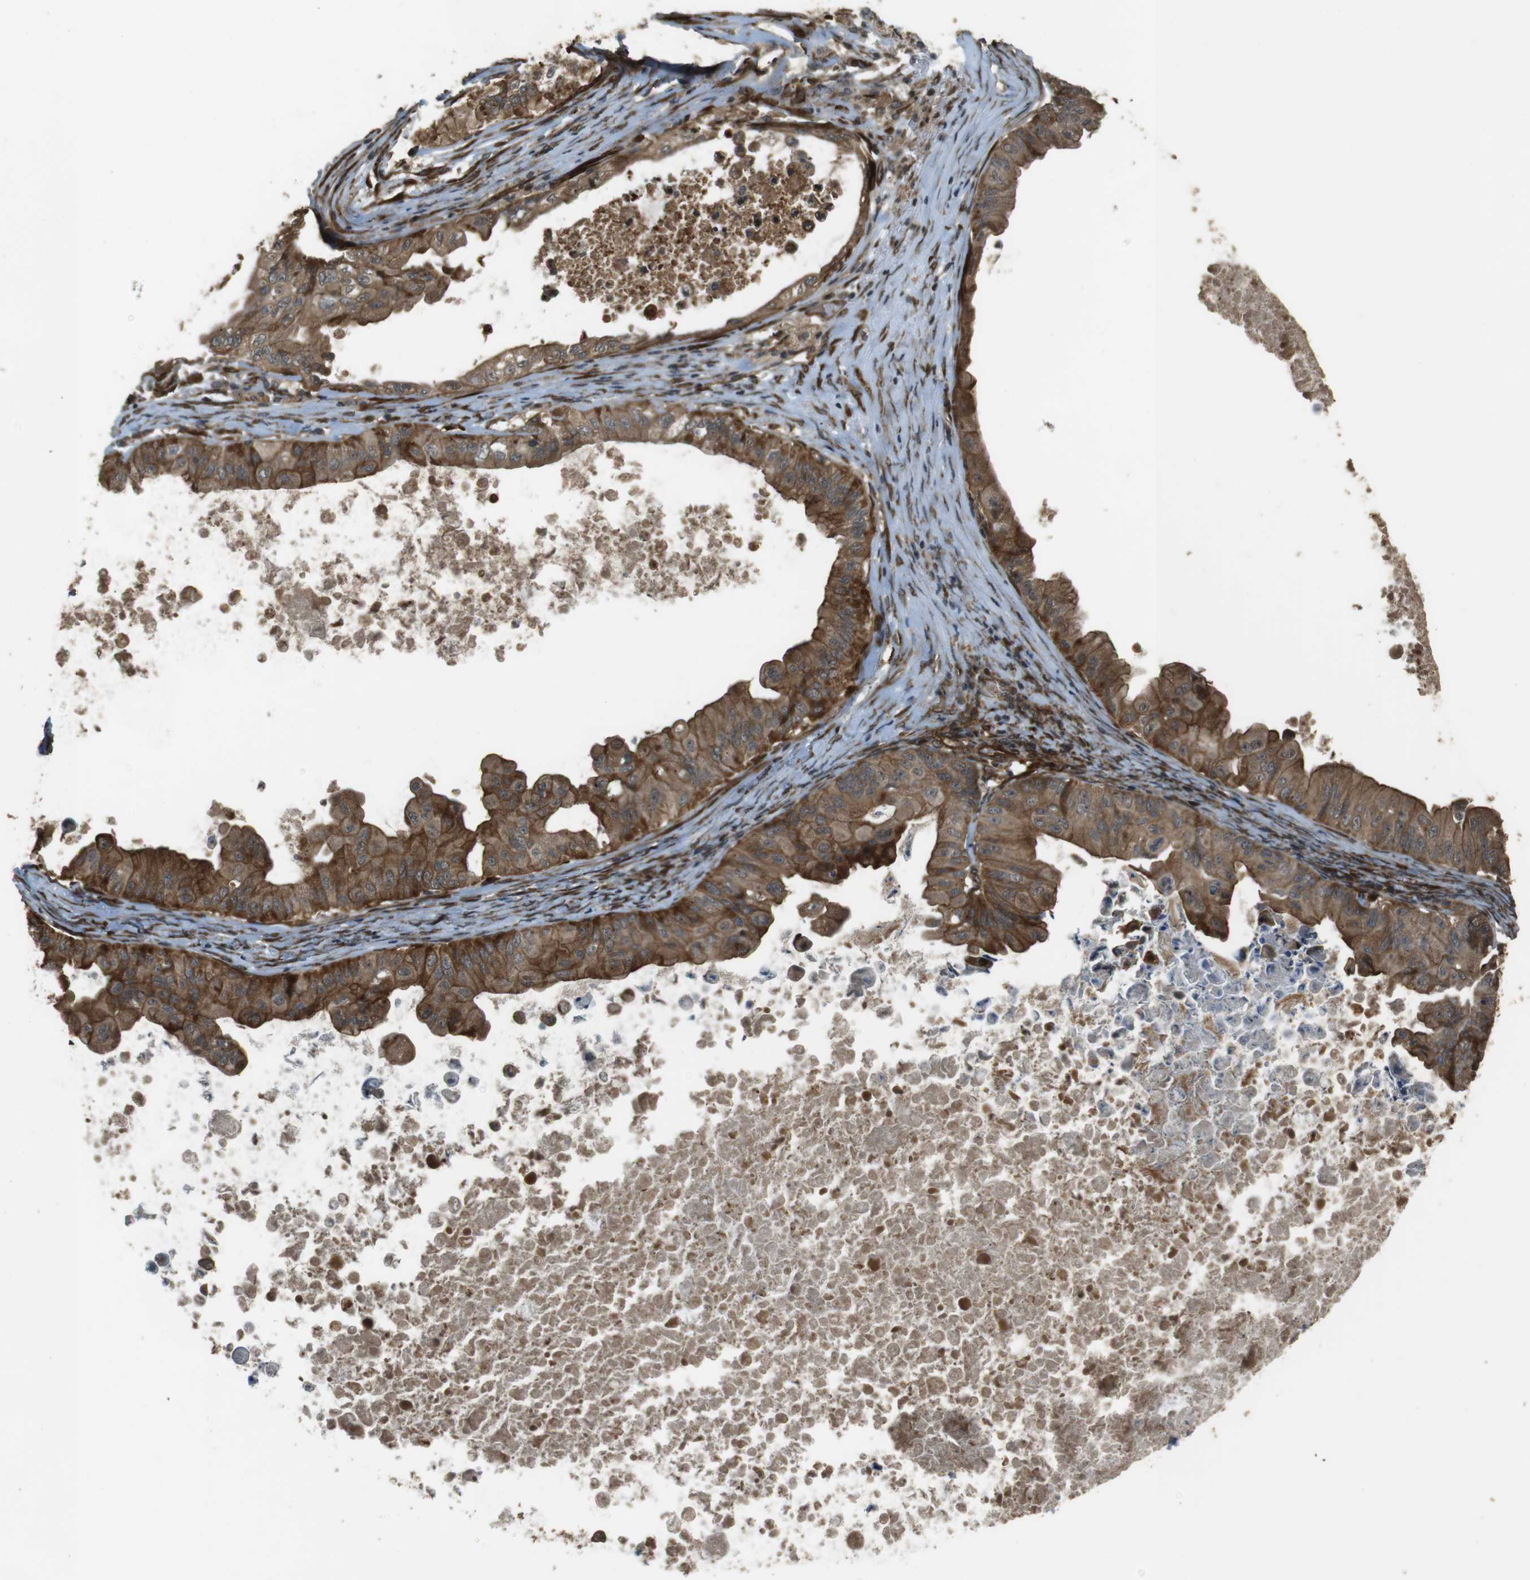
{"staining": {"intensity": "moderate", "quantity": ">75%", "location": "cytoplasmic/membranous"}, "tissue": "ovarian cancer", "cell_type": "Tumor cells", "image_type": "cancer", "snomed": [{"axis": "morphology", "description": "Cystadenocarcinoma, mucinous, NOS"}, {"axis": "topography", "description": "Ovary"}], "caption": "A medium amount of moderate cytoplasmic/membranous expression is seen in about >75% of tumor cells in ovarian cancer tissue. (DAB IHC with brightfield microscopy, high magnification).", "gene": "MSRB3", "patient": {"sex": "female", "age": 37}}